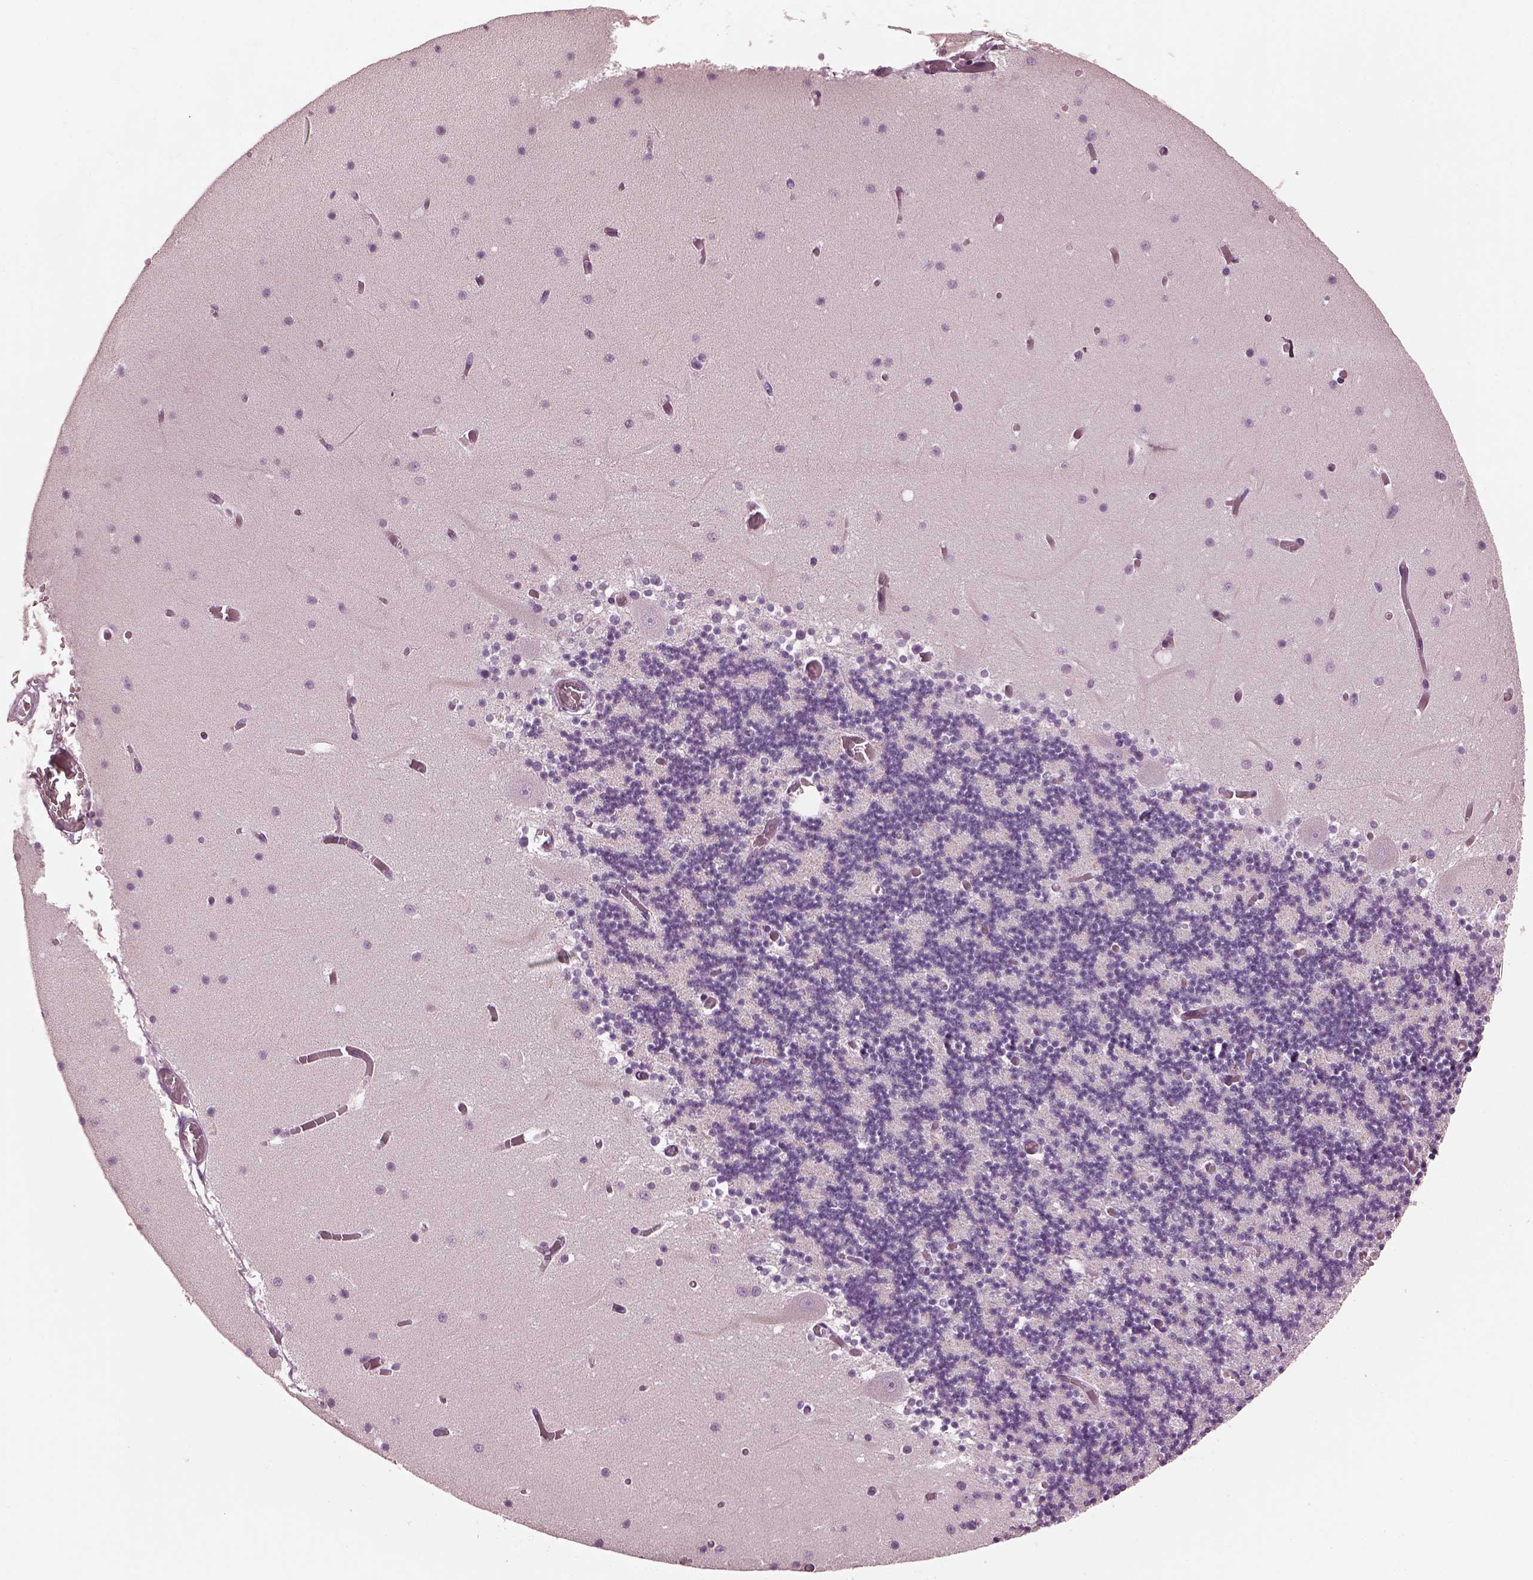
{"staining": {"intensity": "negative", "quantity": "none", "location": "none"}, "tissue": "cerebellum", "cell_type": "Cells in granular layer", "image_type": "normal", "snomed": [{"axis": "morphology", "description": "Normal tissue, NOS"}, {"axis": "topography", "description": "Cerebellum"}], "caption": "Benign cerebellum was stained to show a protein in brown. There is no significant positivity in cells in granular layer.", "gene": "SLAMF8", "patient": {"sex": "female", "age": 28}}